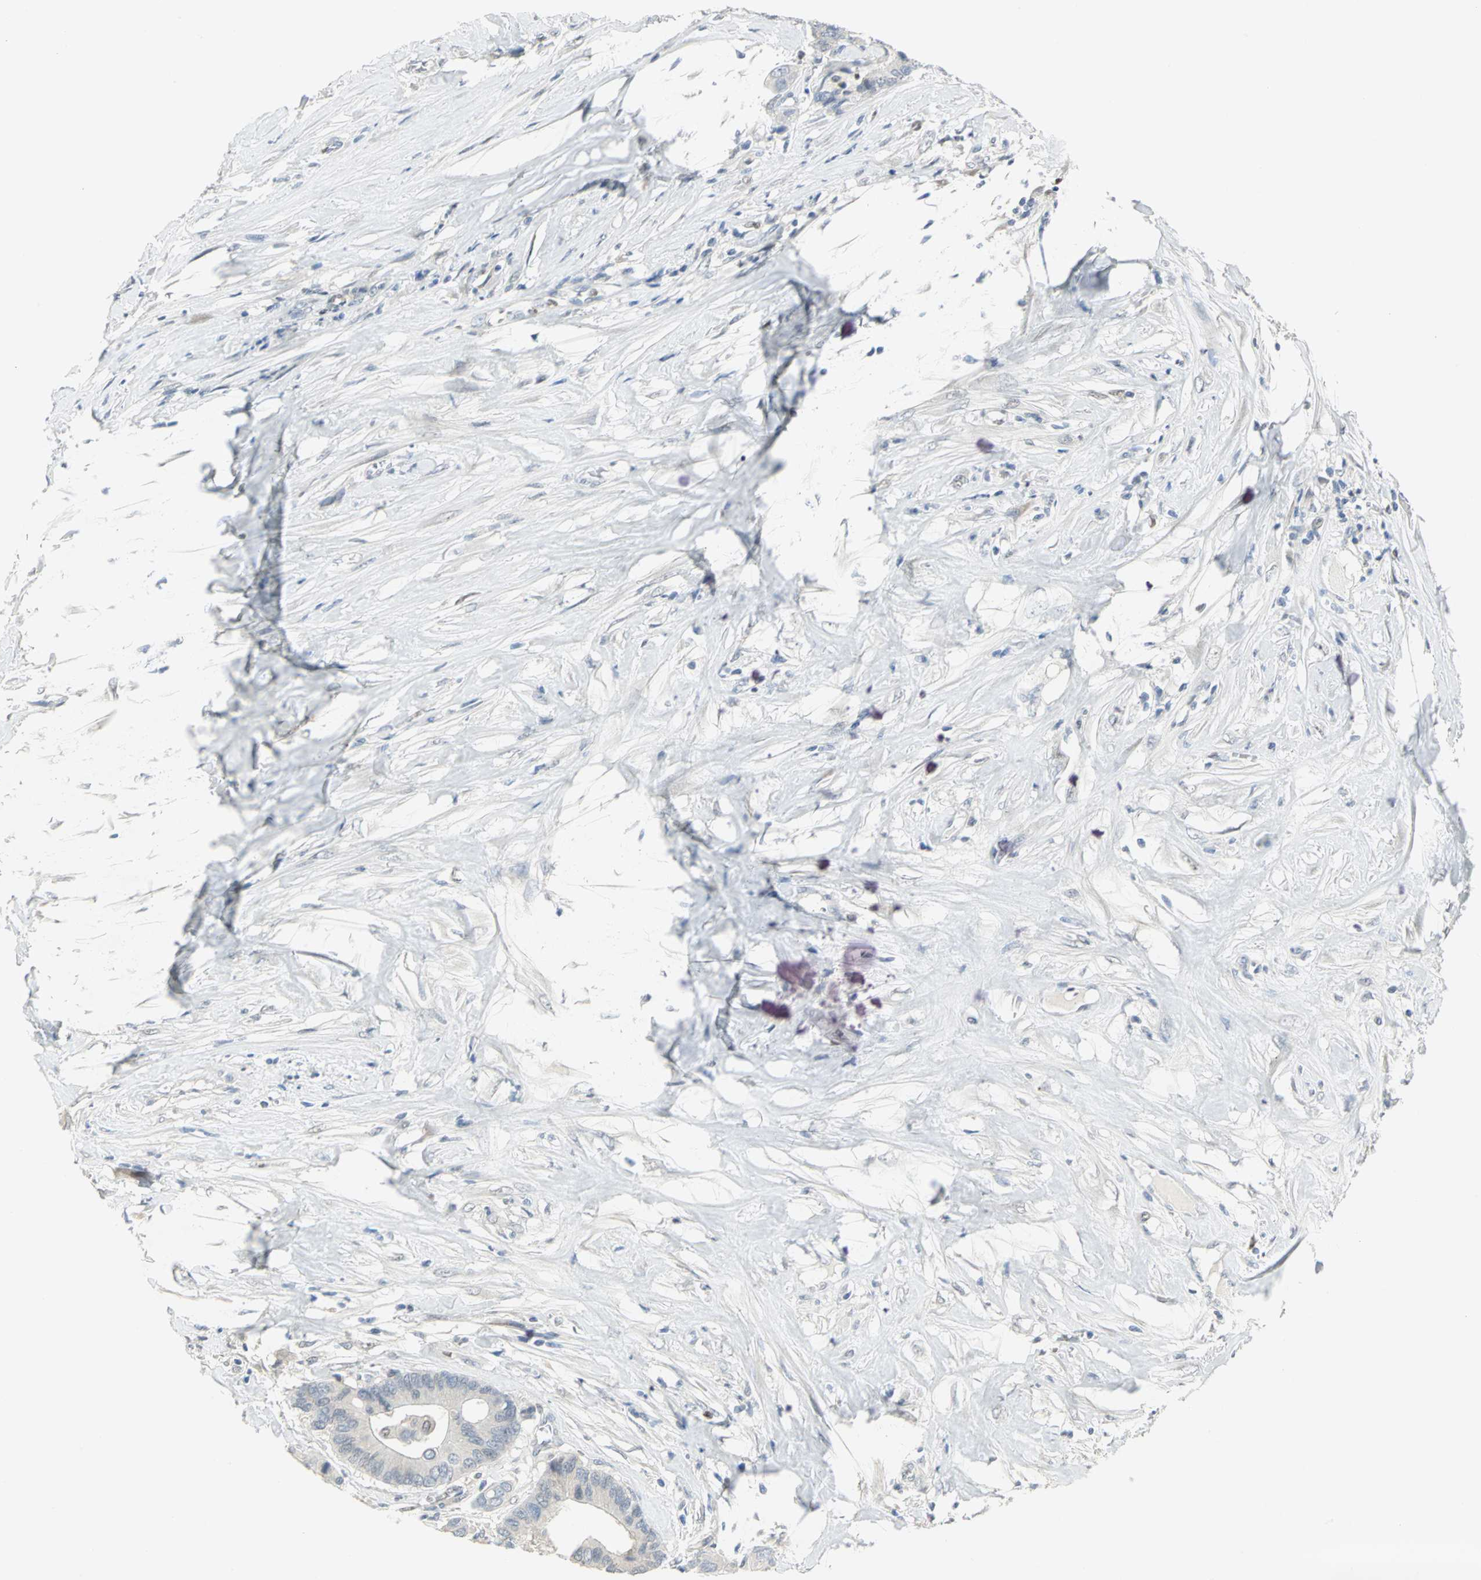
{"staining": {"intensity": "negative", "quantity": "none", "location": "none"}, "tissue": "colorectal cancer", "cell_type": "Tumor cells", "image_type": "cancer", "snomed": [{"axis": "morphology", "description": "Adenocarcinoma, NOS"}, {"axis": "topography", "description": "Rectum"}], "caption": "IHC image of colorectal adenocarcinoma stained for a protein (brown), which demonstrates no positivity in tumor cells.", "gene": "BCL6", "patient": {"sex": "male", "age": 55}}